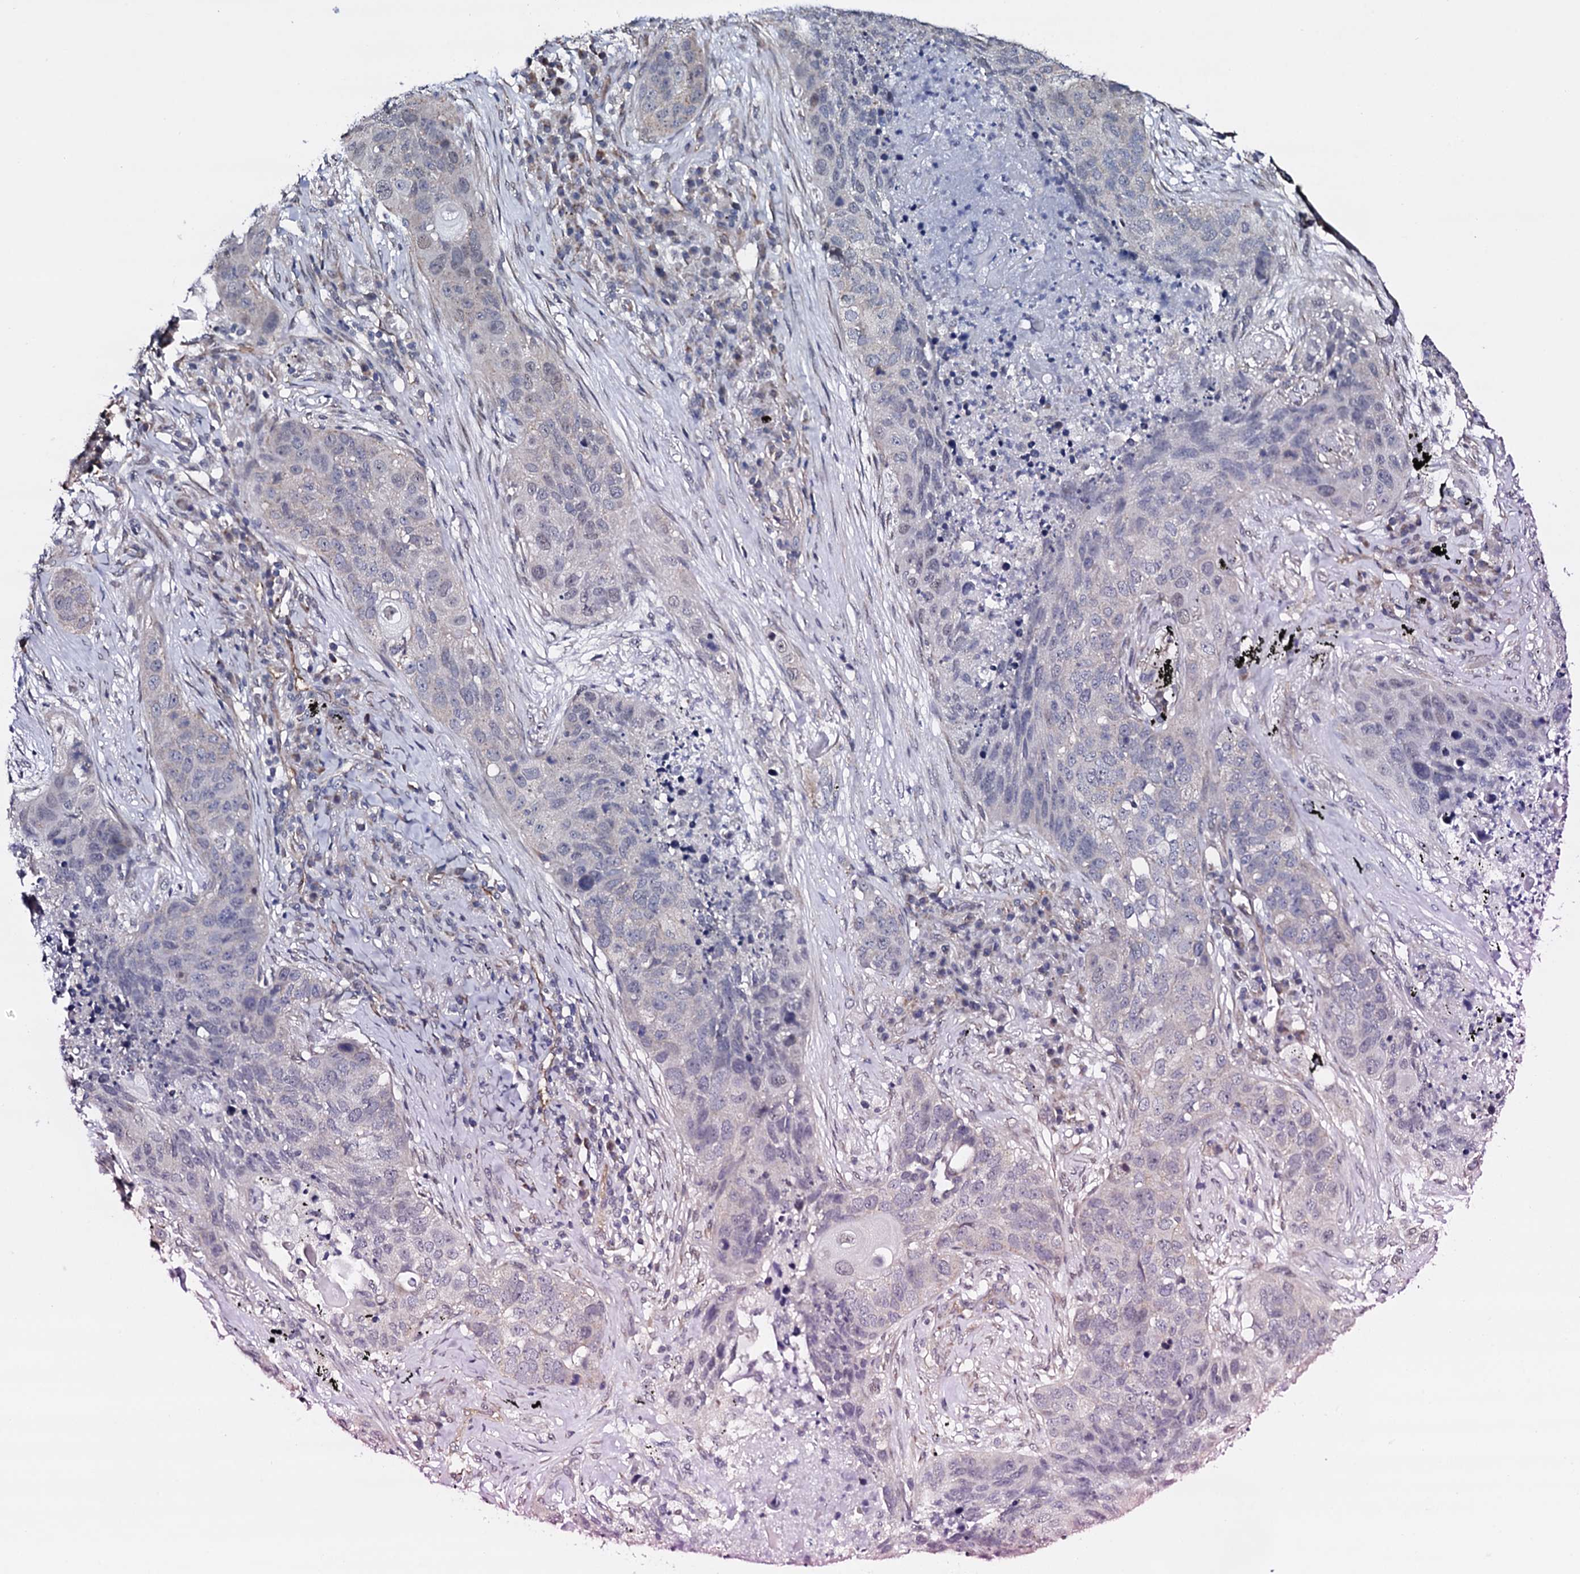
{"staining": {"intensity": "negative", "quantity": "none", "location": "none"}, "tissue": "lung cancer", "cell_type": "Tumor cells", "image_type": "cancer", "snomed": [{"axis": "morphology", "description": "Squamous cell carcinoma, NOS"}, {"axis": "topography", "description": "Lung"}], "caption": "This is an IHC micrograph of squamous cell carcinoma (lung). There is no positivity in tumor cells.", "gene": "GAREM1", "patient": {"sex": "female", "age": 63}}